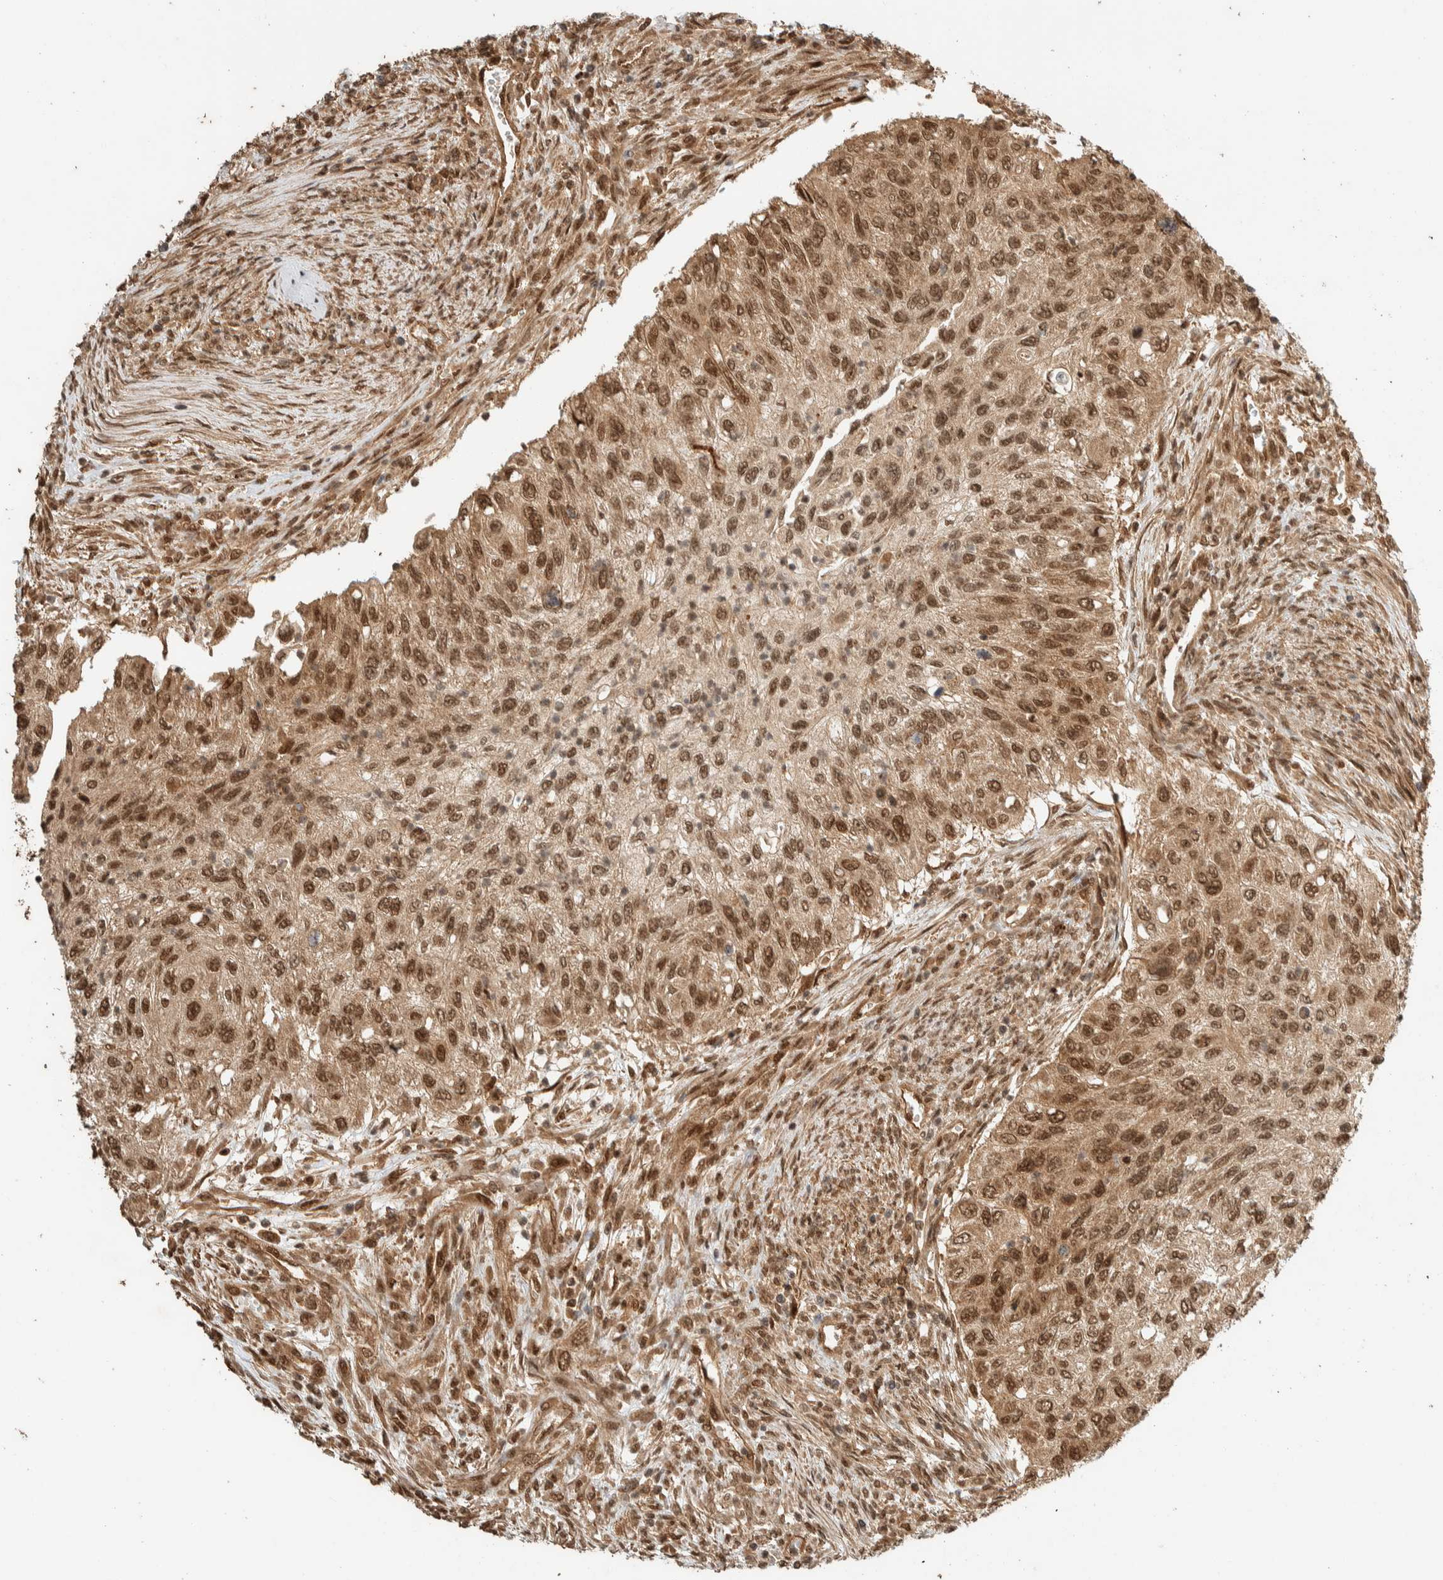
{"staining": {"intensity": "moderate", "quantity": ">75%", "location": "cytoplasmic/membranous,nuclear"}, "tissue": "urothelial cancer", "cell_type": "Tumor cells", "image_type": "cancer", "snomed": [{"axis": "morphology", "description": "Urothelial carcinoma, High grade"}, {"axis": "topography", "description": "Urinary bladder"}], "caption": "Urothelial cancer was stained to show a protein in brown. There is medium levels of moderate cytoplasmic/membranous and nuclear positivity in approximately >75% of tumor cells. (DAB IHC, brown staining for protein, blue staining for nuclei).", "gene": "ZBTB2", "patient": {"sex": "female", "age": 60}}